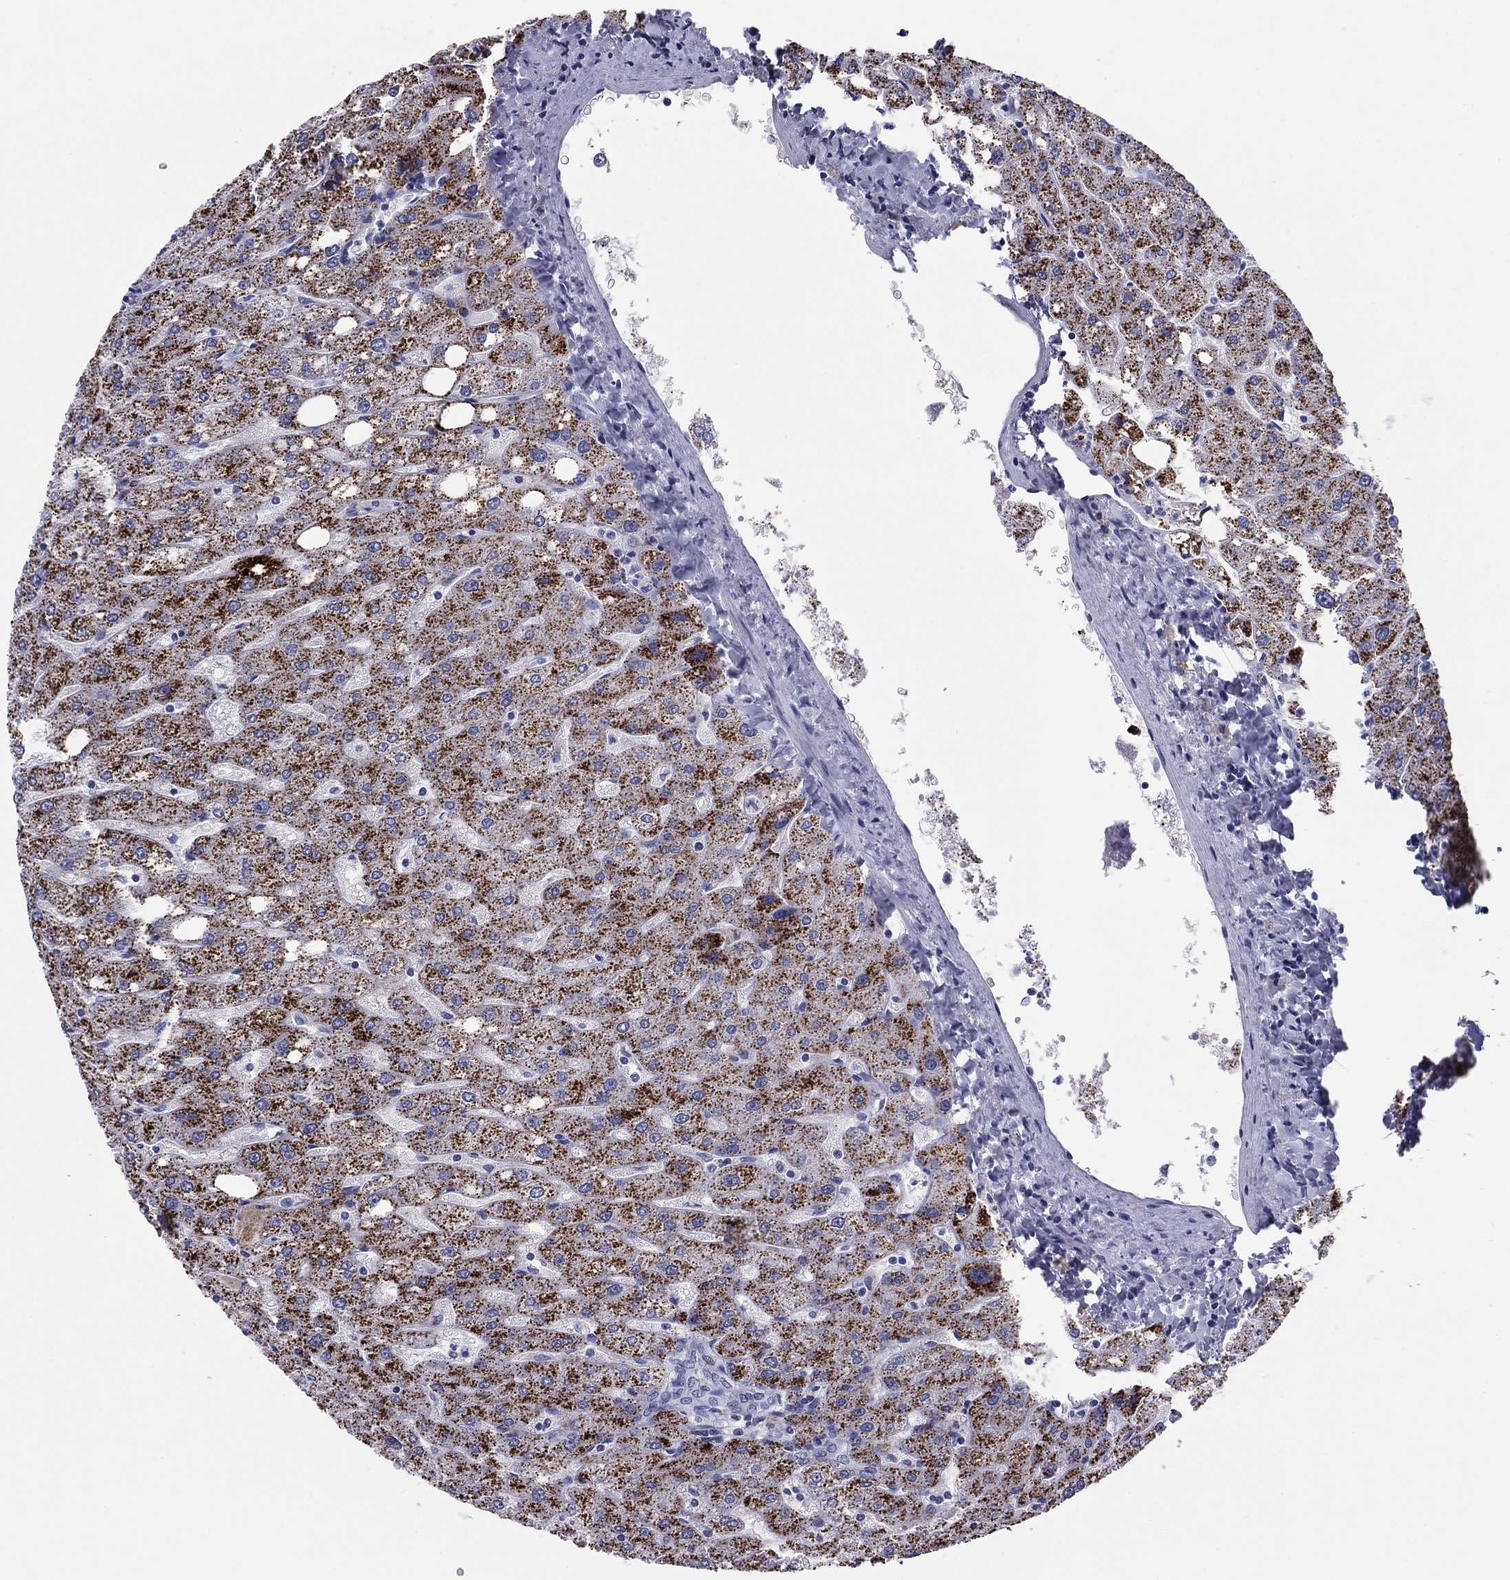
{"staining": {"intensity": "negative", "quantity": "none", "location": "none"}, "tissue": "liver", "cell_type": "Cholangiocytes", "image_type": "normal", "snomed": [{"axis": "morphology", "description": "Normal tissue, NOS"}, {"axis": "topography", "description": "Liver"}], "caption": "Micrograph shows no significant protein positivity in cholangiocytes of benign liver. The staining was performed using DAB to visualize the protein expression in brown, while the nuclei were stained in blue with hematoxylin (Magnification: 20x).", "gene": "HAO1", "patient": {"sex": "male", "age": 67}}